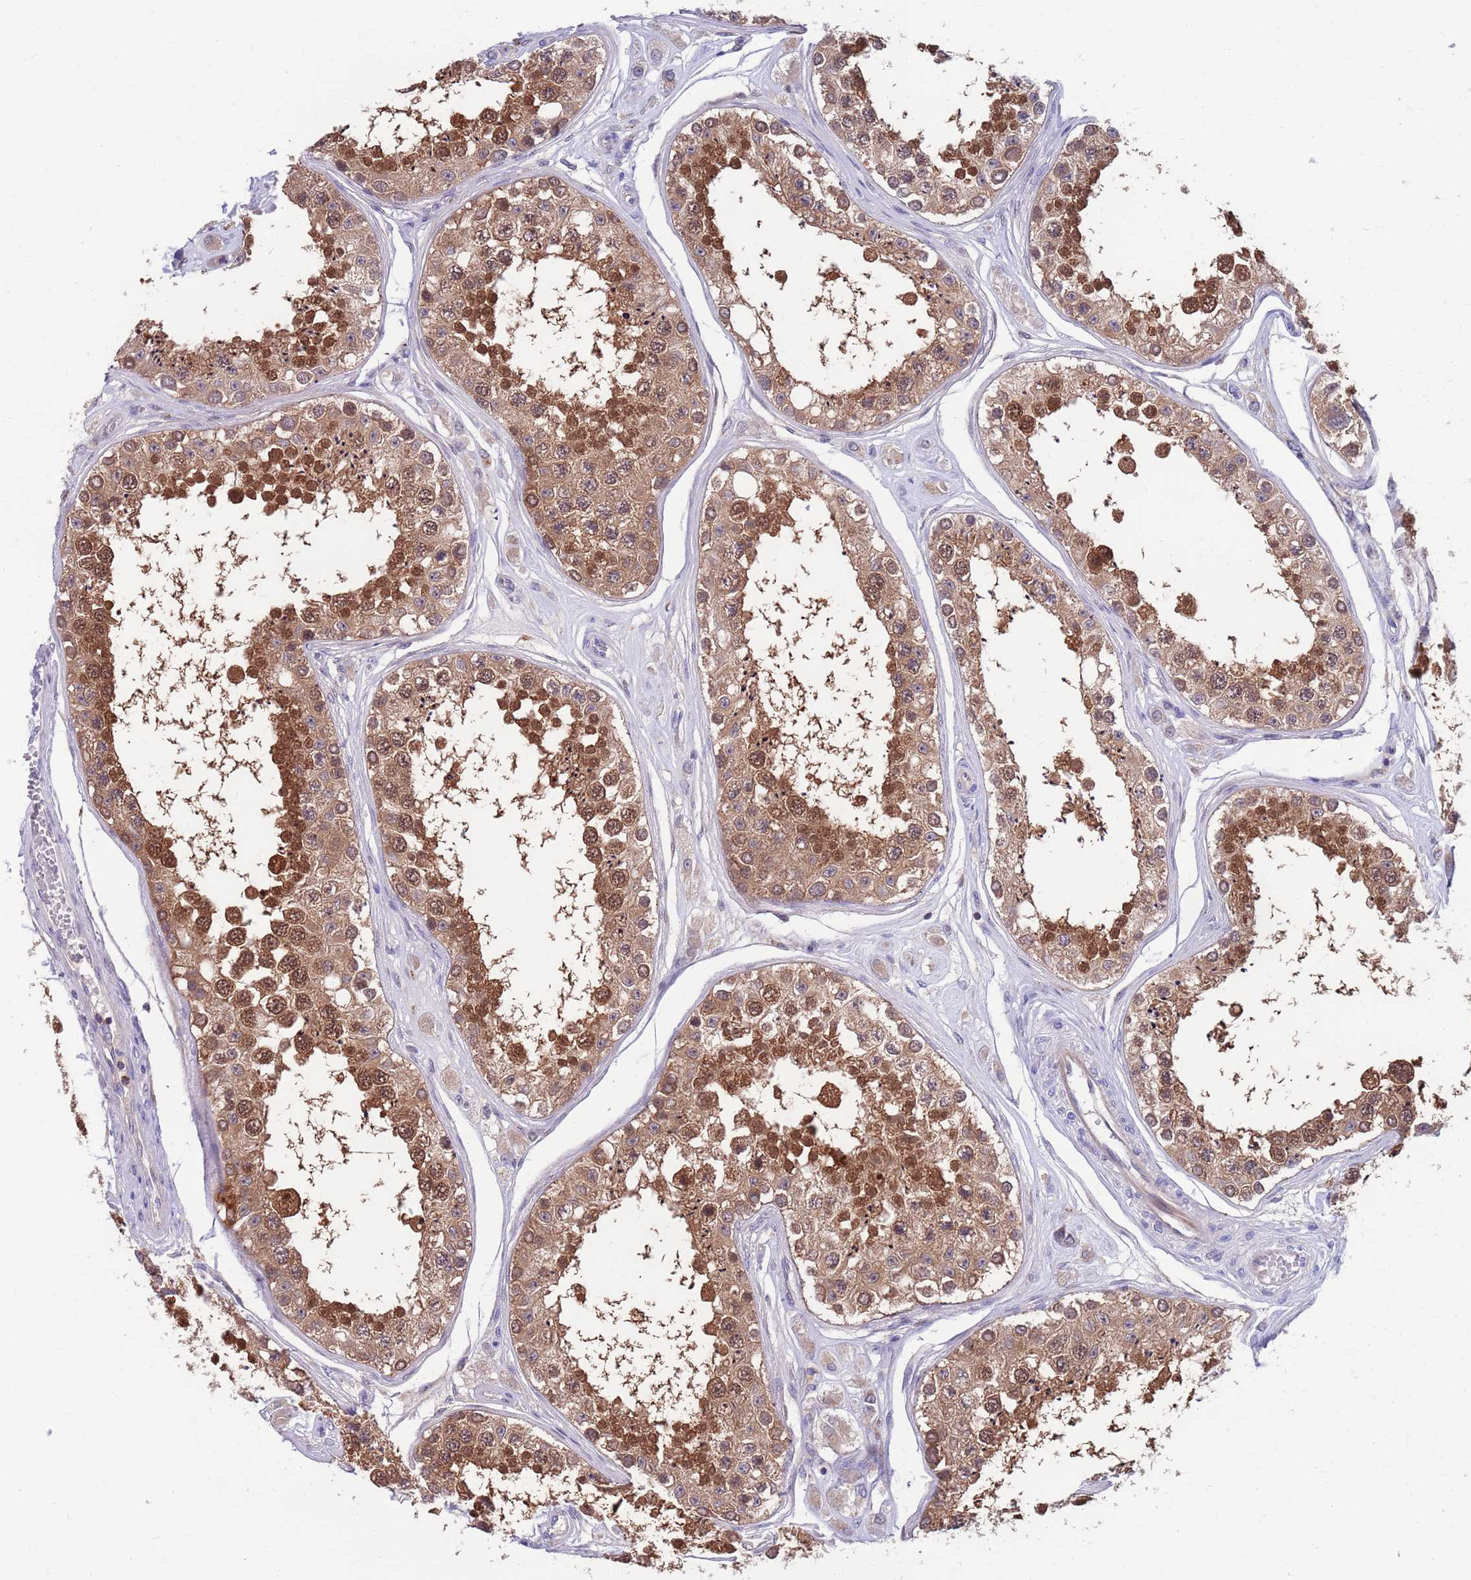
{"staining": {"intensity": "strong", "quantity": ">75%", "location": "cytoplasmic/membranous,nuclear"}, "tissue": "testis", "cell_type": "Cells in seminiferous ducts", "image_type": "normal", "snomed": [{"axis": "morphology", "description": "Normal tissue, NOS"}, {"axis": "topography", "description": "Testis"}], "caption": "Strong cytoplasmic/membranous,nuclear staining is seen in about >75% of cells in seminiferous ducts in normal testis.", "gene": "KLHL29", "patient": {"sex": "male", "age": 25}}